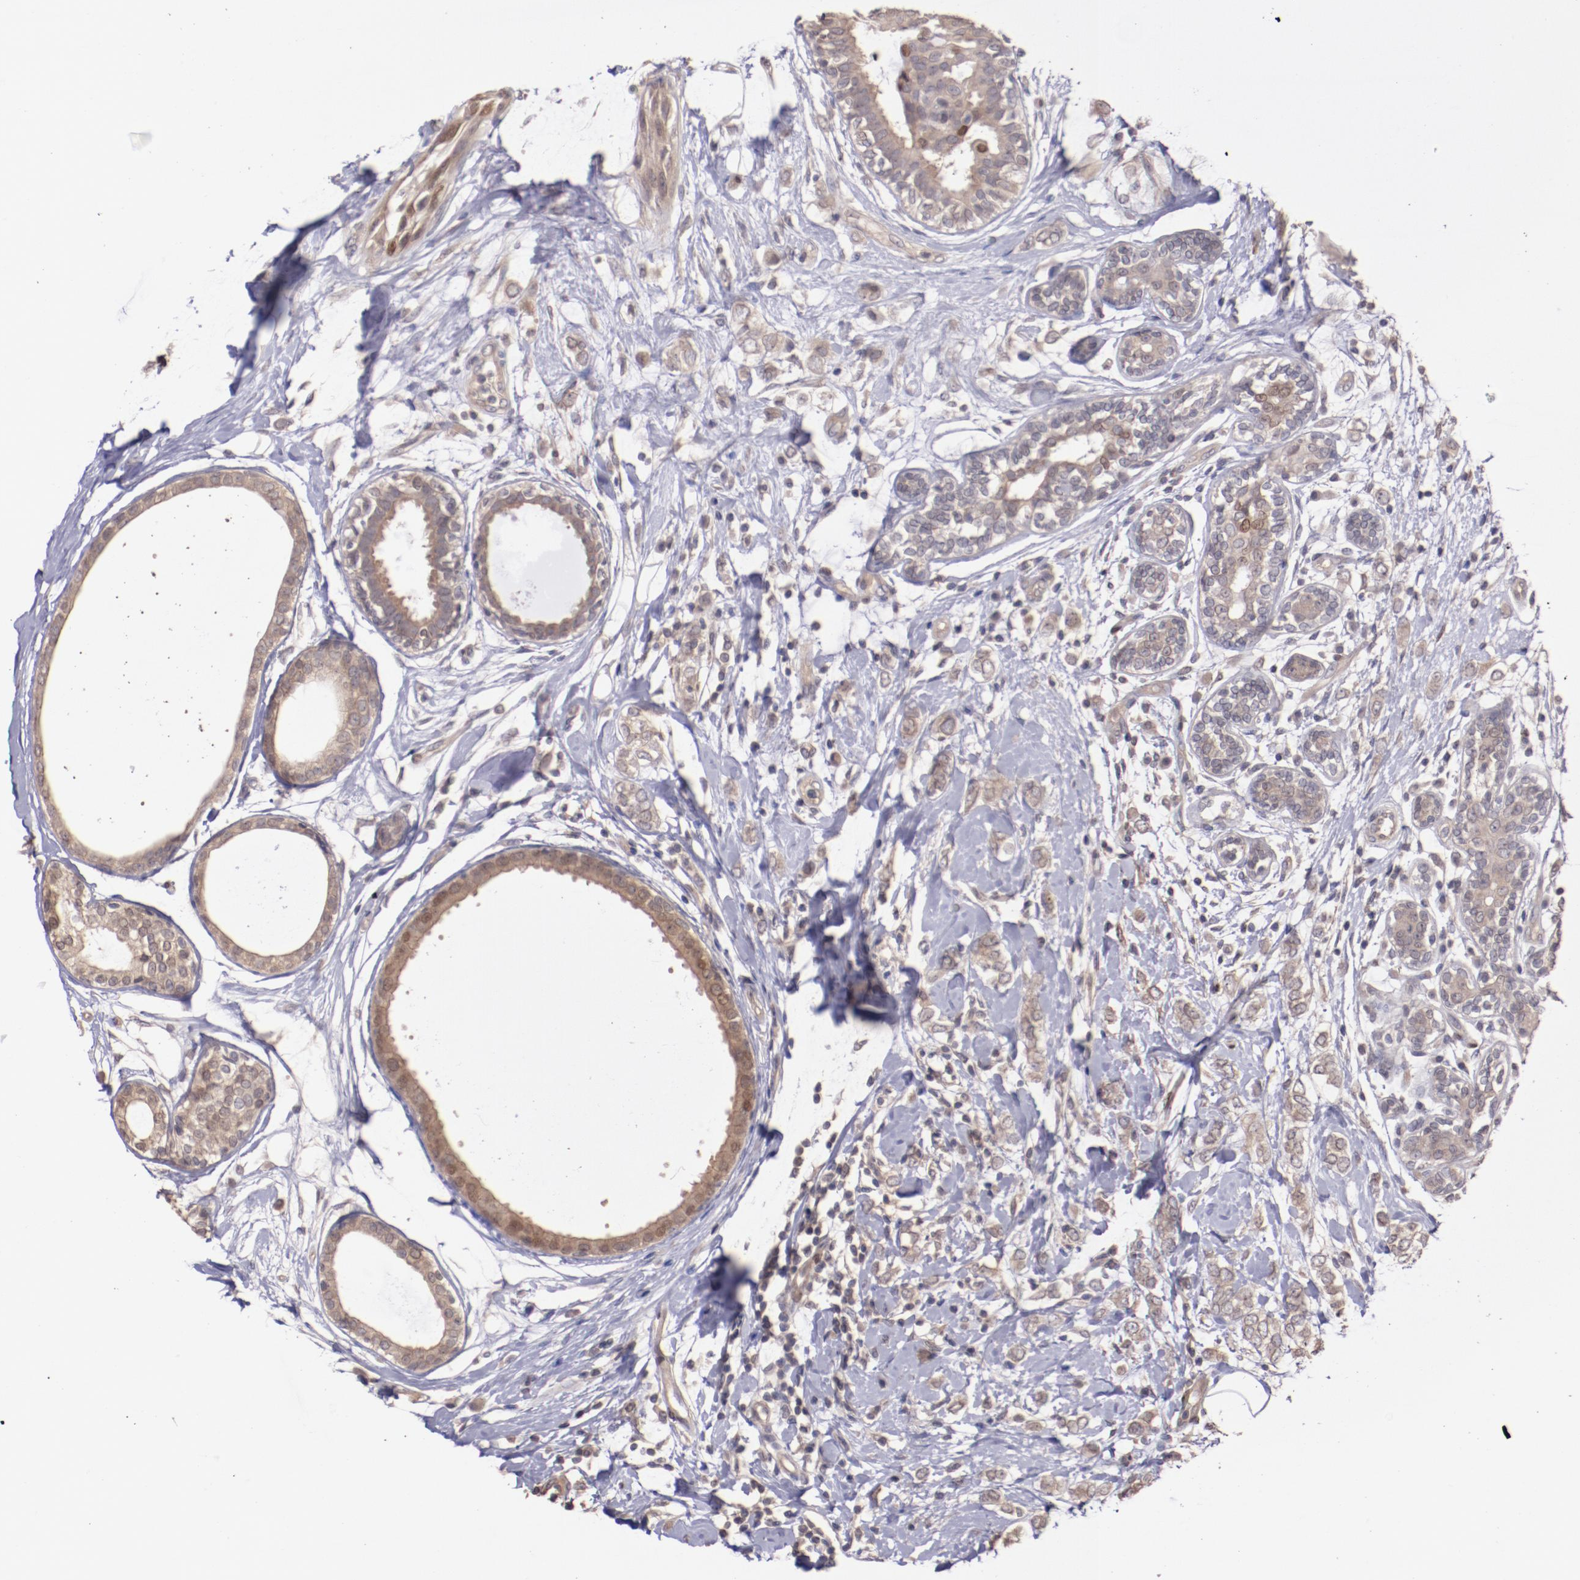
{"staining": {"intensity": "weak", "quantity": "25%-75%", "location": "cytoplasmic/membranous"}, "tissue": "breast cancer", "cell_type": "Tumor cells", "image_type": "cancer", "snomed": [{"axis": "morphology", "description": "Normal tissue, NOS"}, {"axis": "morphology", "description": "Lobular carcinoma"}, {"axis": "topography", "description": "Breast"}], "caption": "Human breast cancer stained with a brown dye demonstrates weak cytoplasmic/membranous positive expression in approximately 25%-75% of tumor cells.", "gene": "NUP62CL", "patient": {"sex": "female", "age": 47}}